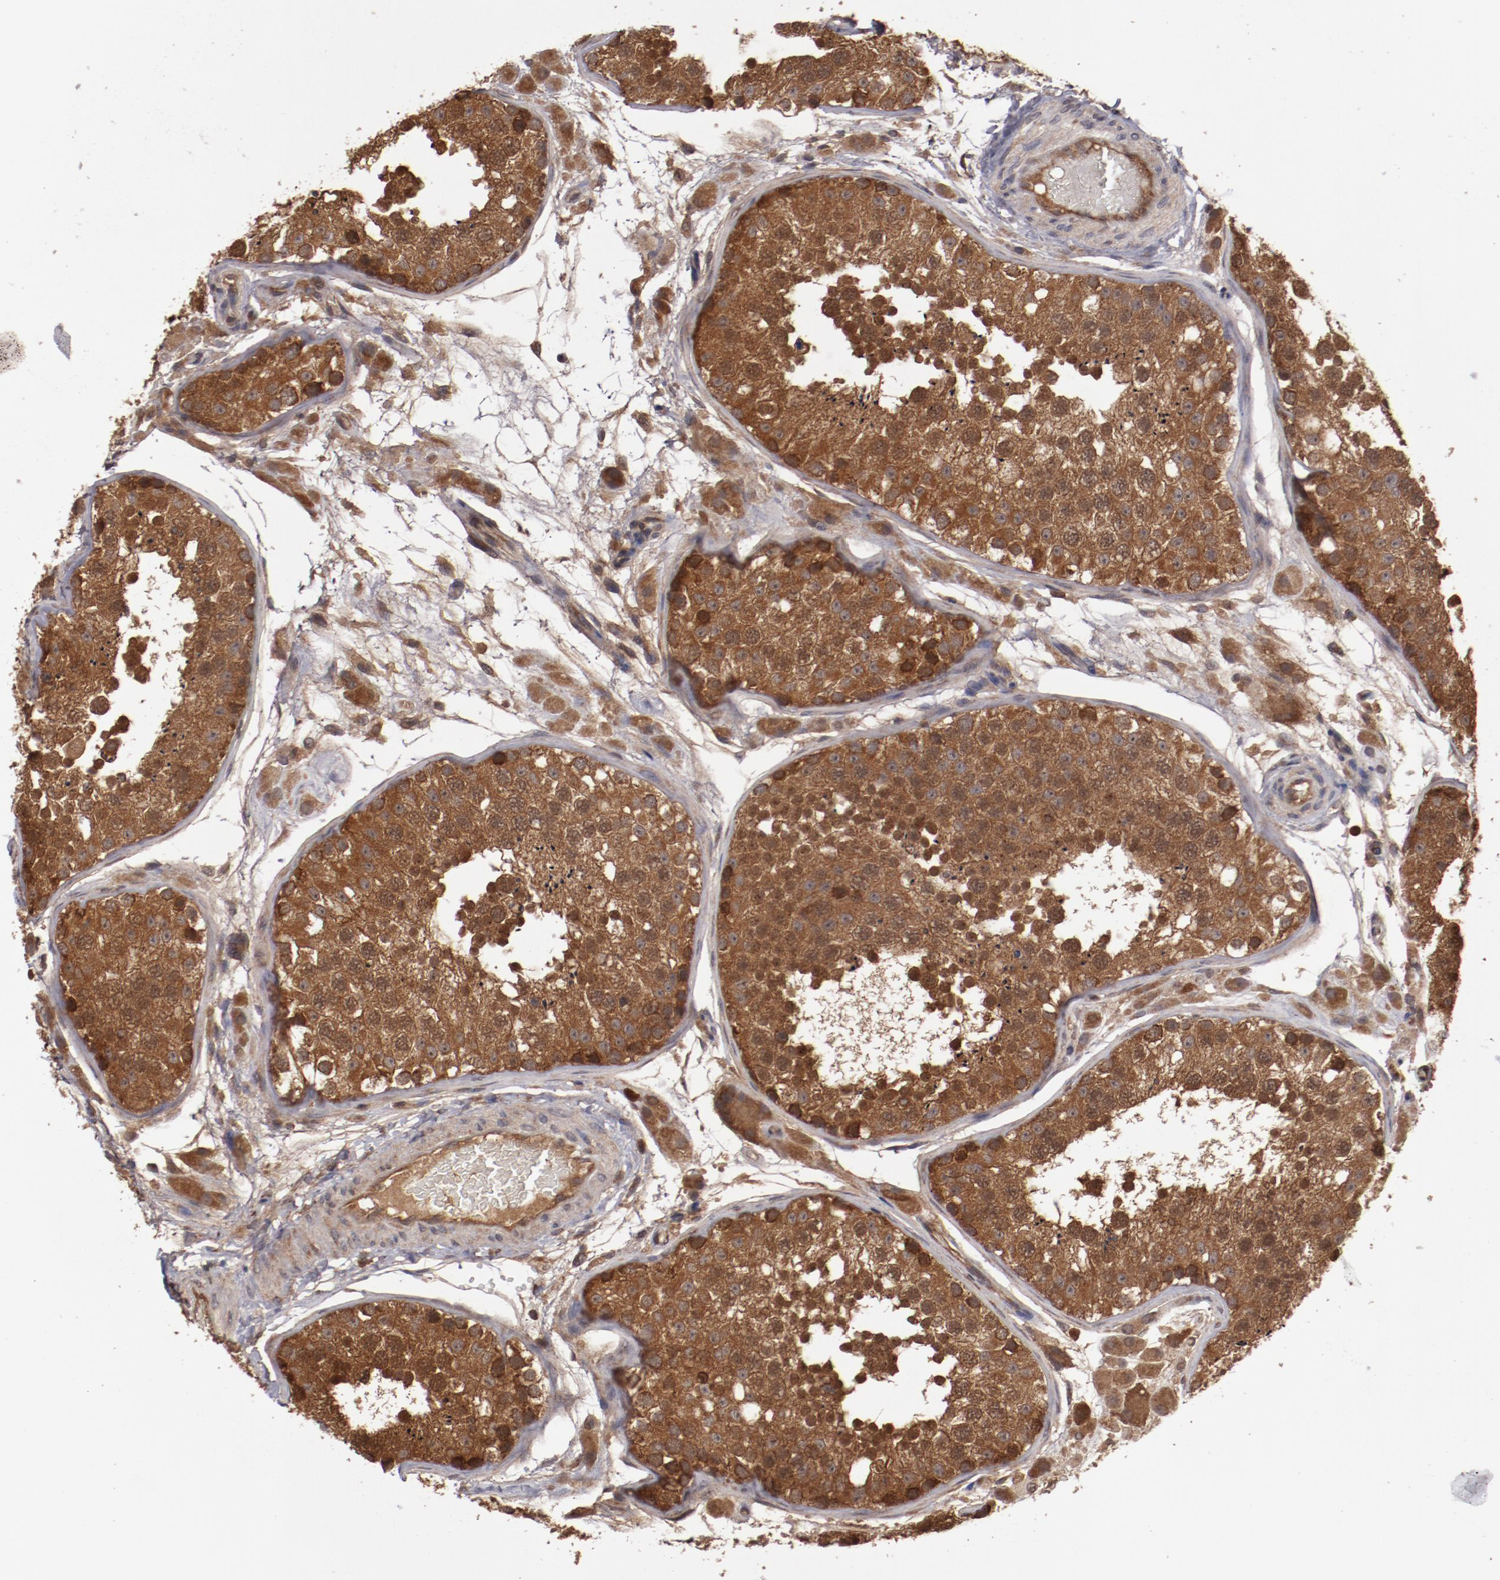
{"staining": {"intensity": "moderate", "quantity": ">75%", "location": "cytoplasmic/membranous,nuclear"}, "tissue": "testis", "cell_type": "Cells in seminiferous ducts", "image_type": "normal", "snomed": [{"axis": "morphology", "description": "Normal tissue, NOS"}, {"axis": "topography", "description": "Testis"}], "caption": "Benign testis reveals moderate cytoplasmic/membranous,nuclear staining in approximately >75% of cells in seminiferous ducts The staining was performed using DAB, with brown indicating positive protein expression. Nuclei are stained blue with hematoxylin..", "gene": "RPS6KA6", "patient": {"sex": "male", "age": 26}}